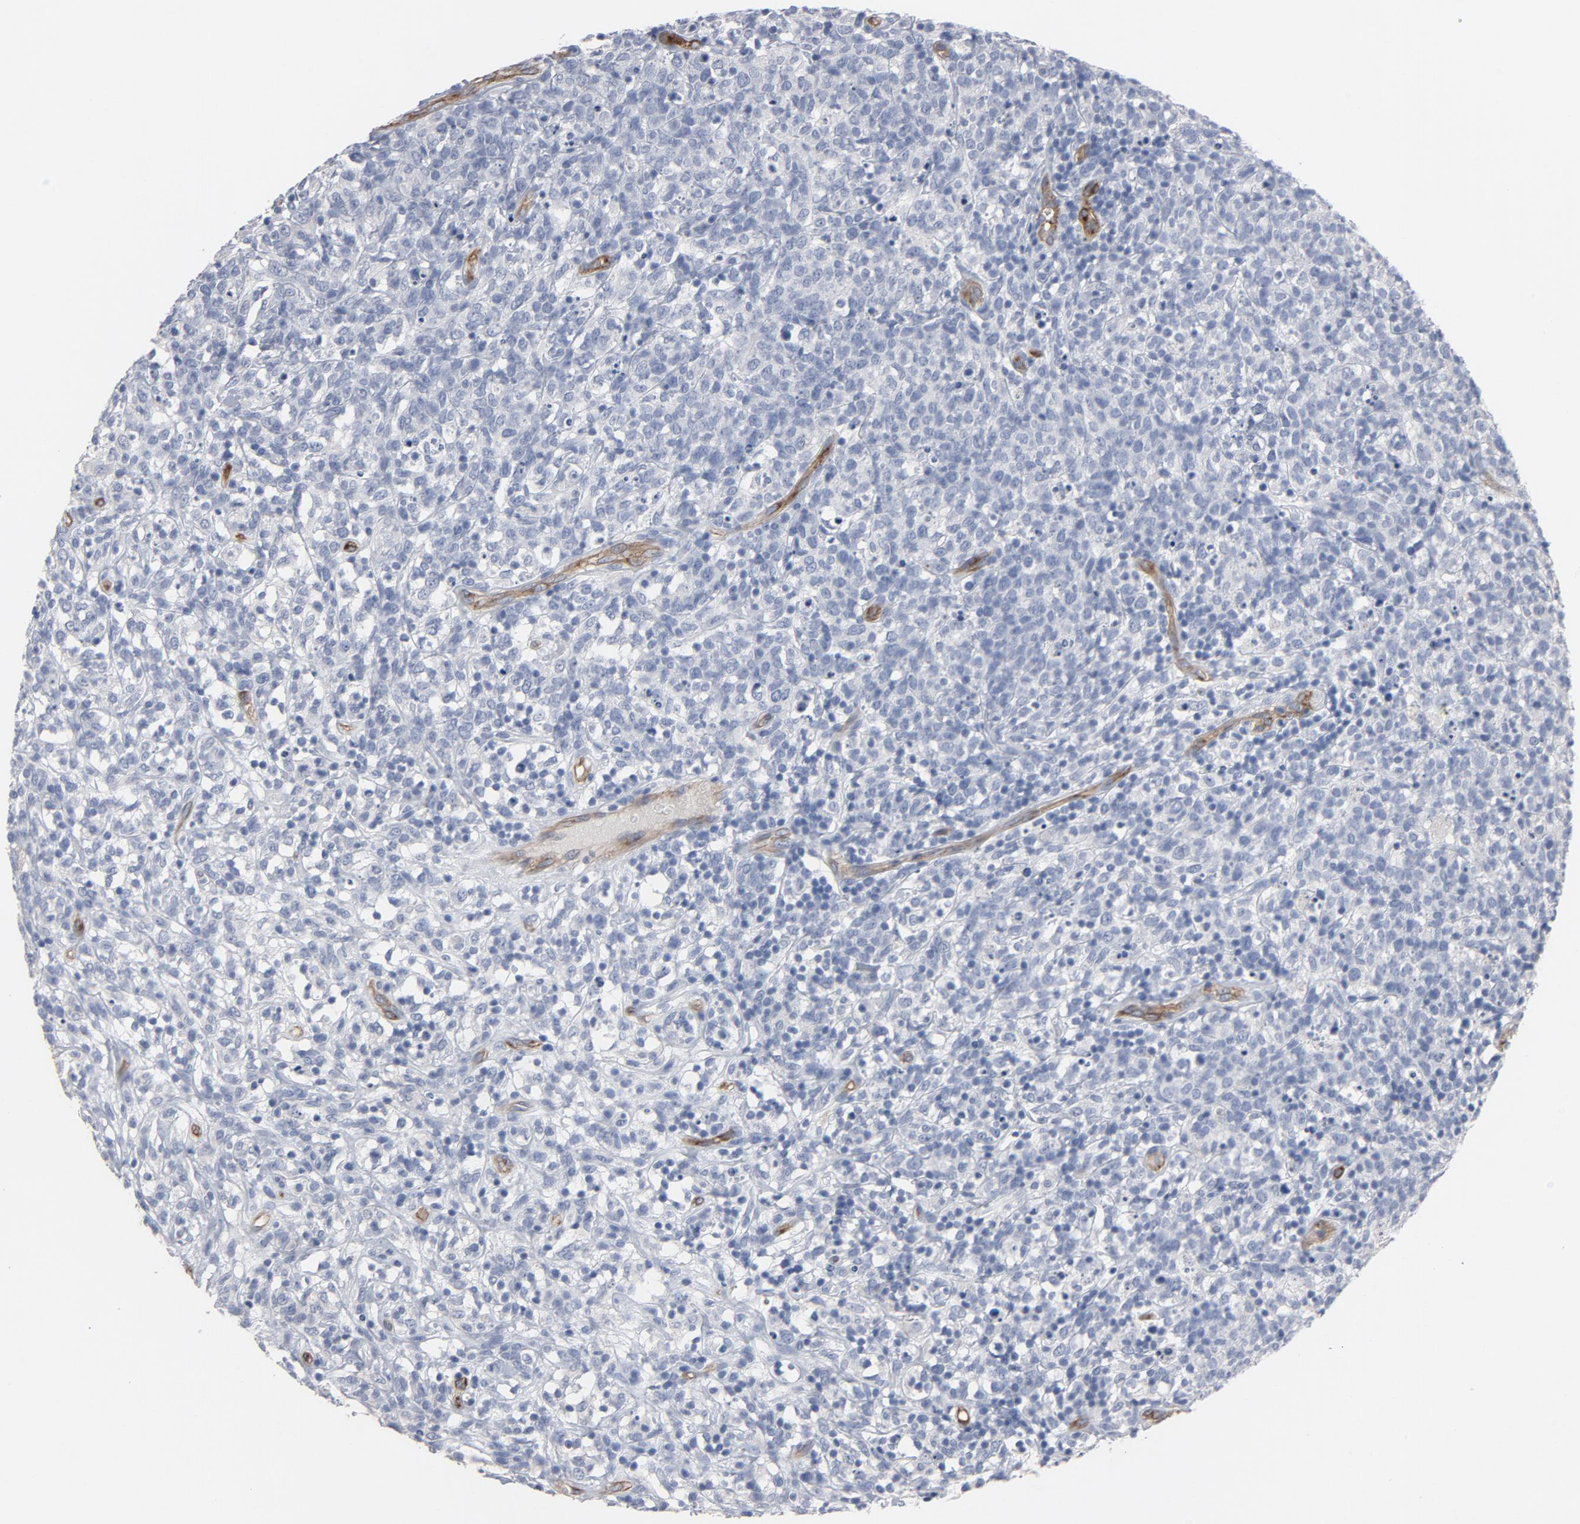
{"staining": {"intensity": "negative", "quantity": "none", "location": "none"}, "tissue": "lymphoma", "cell_type": "Tumor cells", "image_type": "cancer", "snomed": [{"axis": "morphology", "description": "Malignant lymphoma, non-Hodgkin's type, High grade"}, {"axis": "topography", "description": "Lymph node"}], "caption": "DAB immunohistochemical staining of high-grade malignant lymphoma, non-Hodgkin's type reveals no significant staining in tumor cells.", "gene": "KDR", "patient": {"sex": "female", "age": 73}}